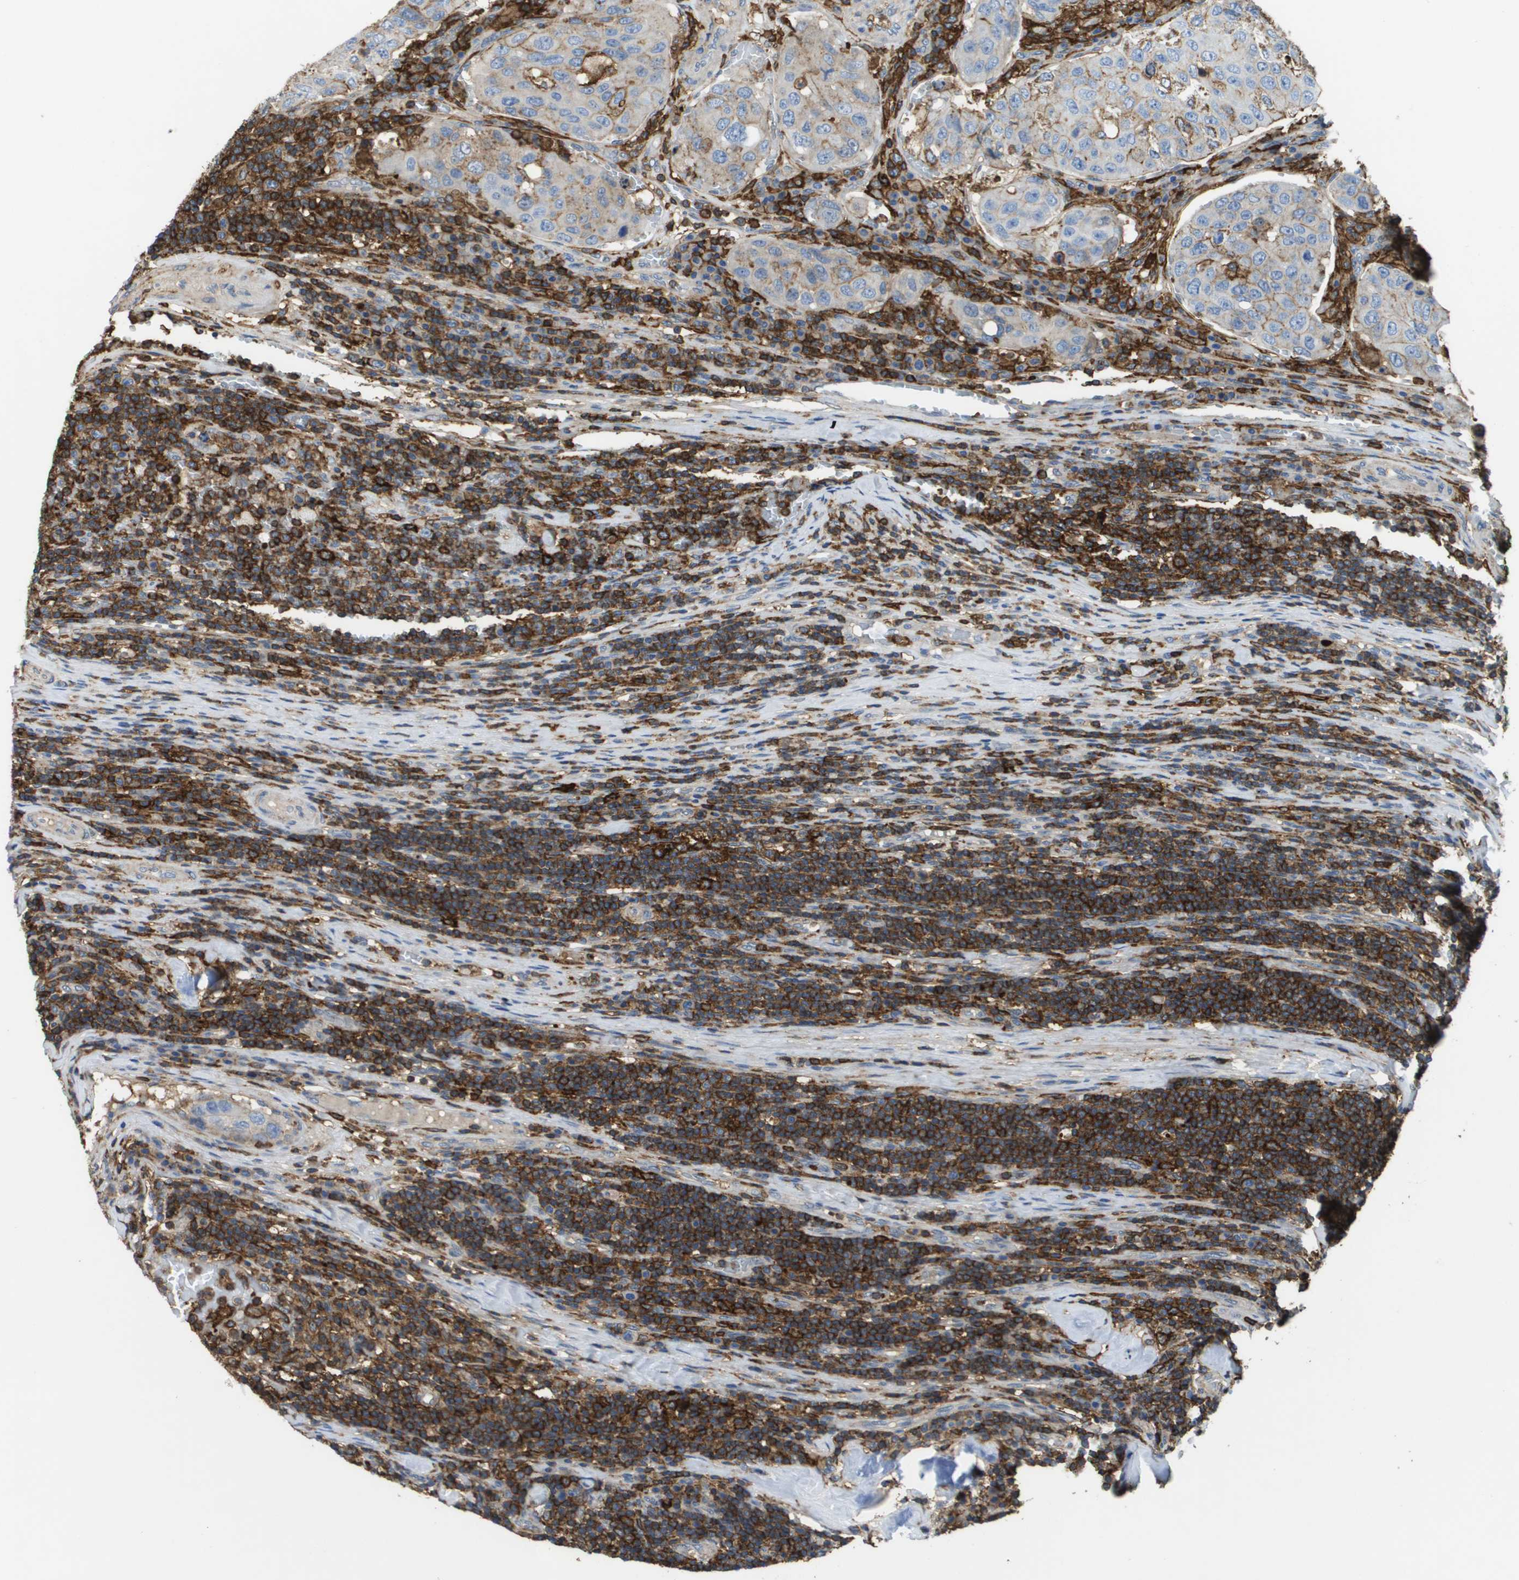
{"staining": {"intensity": "weak", "quantity": "25%-75%", "location": "cytoplasmic/membranous"}, "tissue": "urothelial cancer", "cell_type": "Tumor cells", "image_type": "cancer", "snomed": [{"axis": "morphology", "description": "Urothelial carcinoma, High grade"}, {"axis": "topography", "description": "Lymph node"}, {"axis": "topography", "description": "Urinary bladder"}], "caption": "A brown stain highlights weak cytoplasmic/membranous expression of a protein in urothelial carcinoma (high-grade) tumor cells.", "gene": "PASK", "patient": {"sex": "male", "age": 51}}